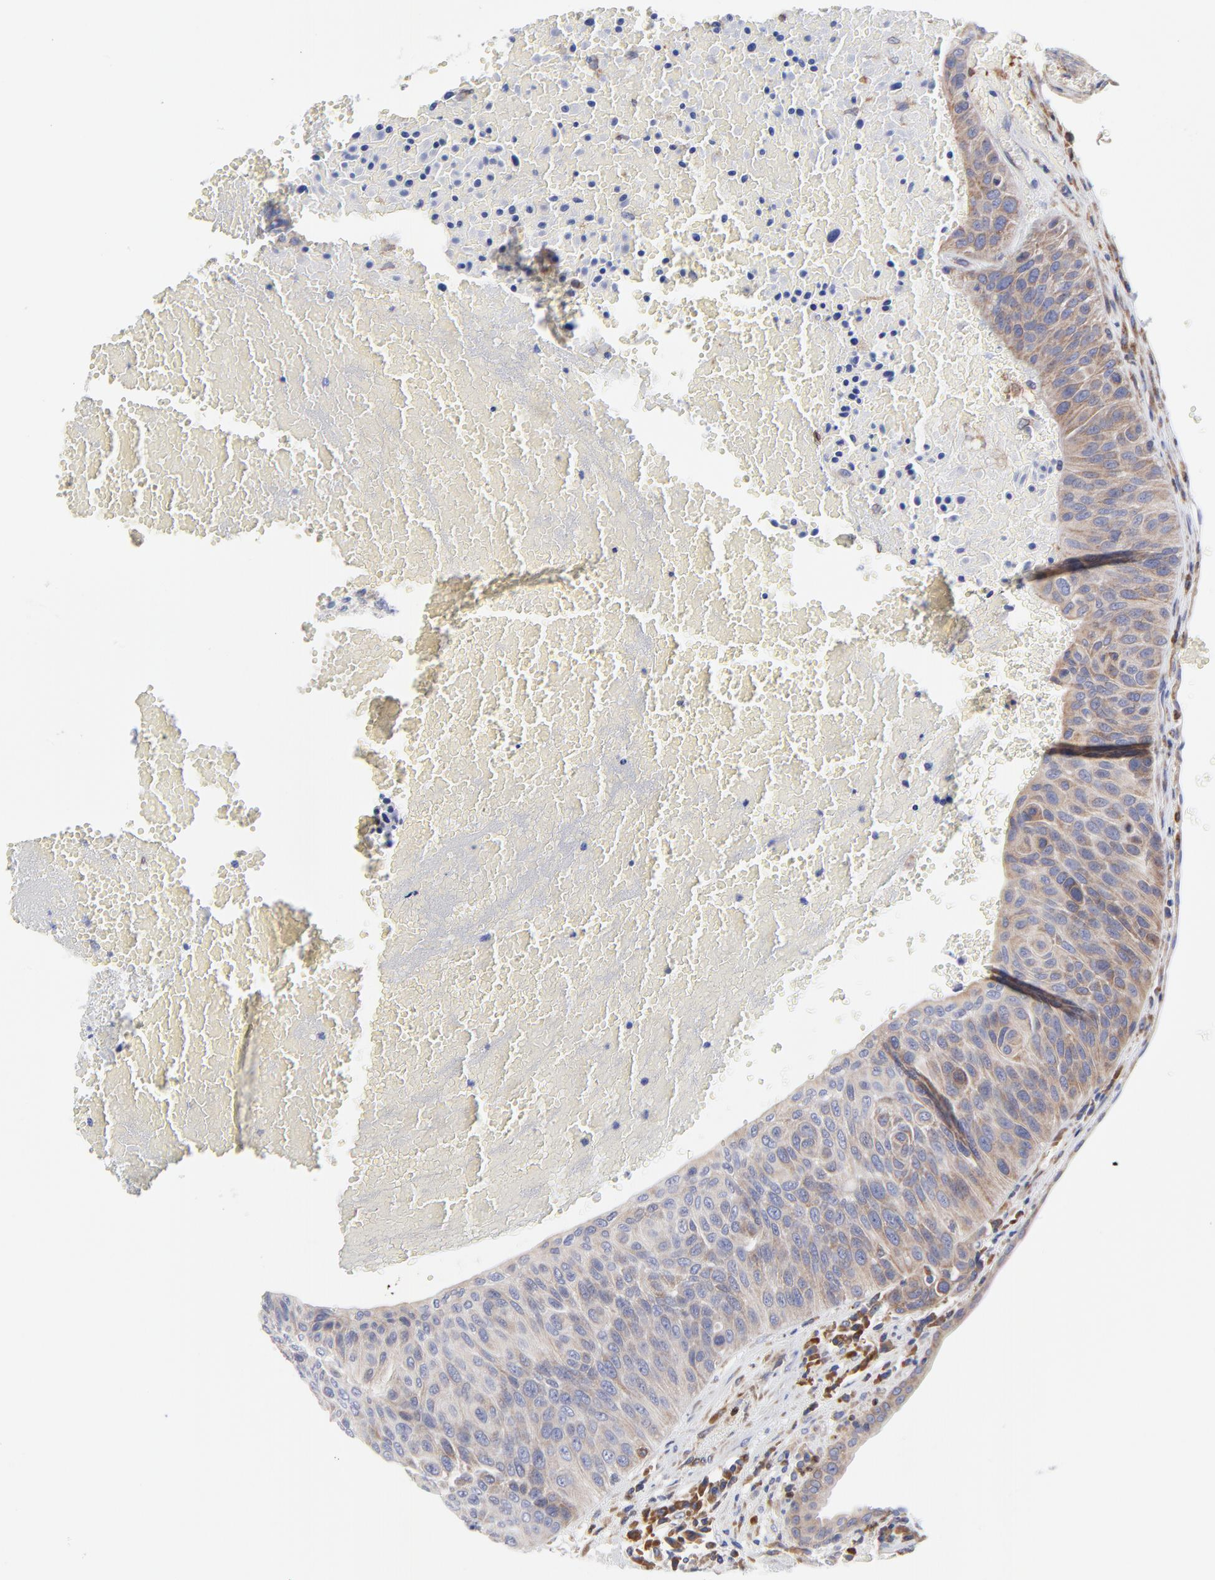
{"staining": {"intensity": "moderate", "quantity": ">75%", "location": "cytoplasmic/membranous"}, "tissue": "urothelial cancer", "cell_type": "Tumor cells", "image_type": "cancer", "snomed": [{"axis": "morphology", "description": "Urothelial carcinoma, High grade"}, {"axis": "topography", "description": "Urinary bladder"}], "caption": "Urothelial carcinoma (high-grade) stained for a protein shows moderate cytoplasmic/membranous positivity in tumor cells.", "gene": "MOSPD2", "patient": {"sex": "male", "age": 66}}